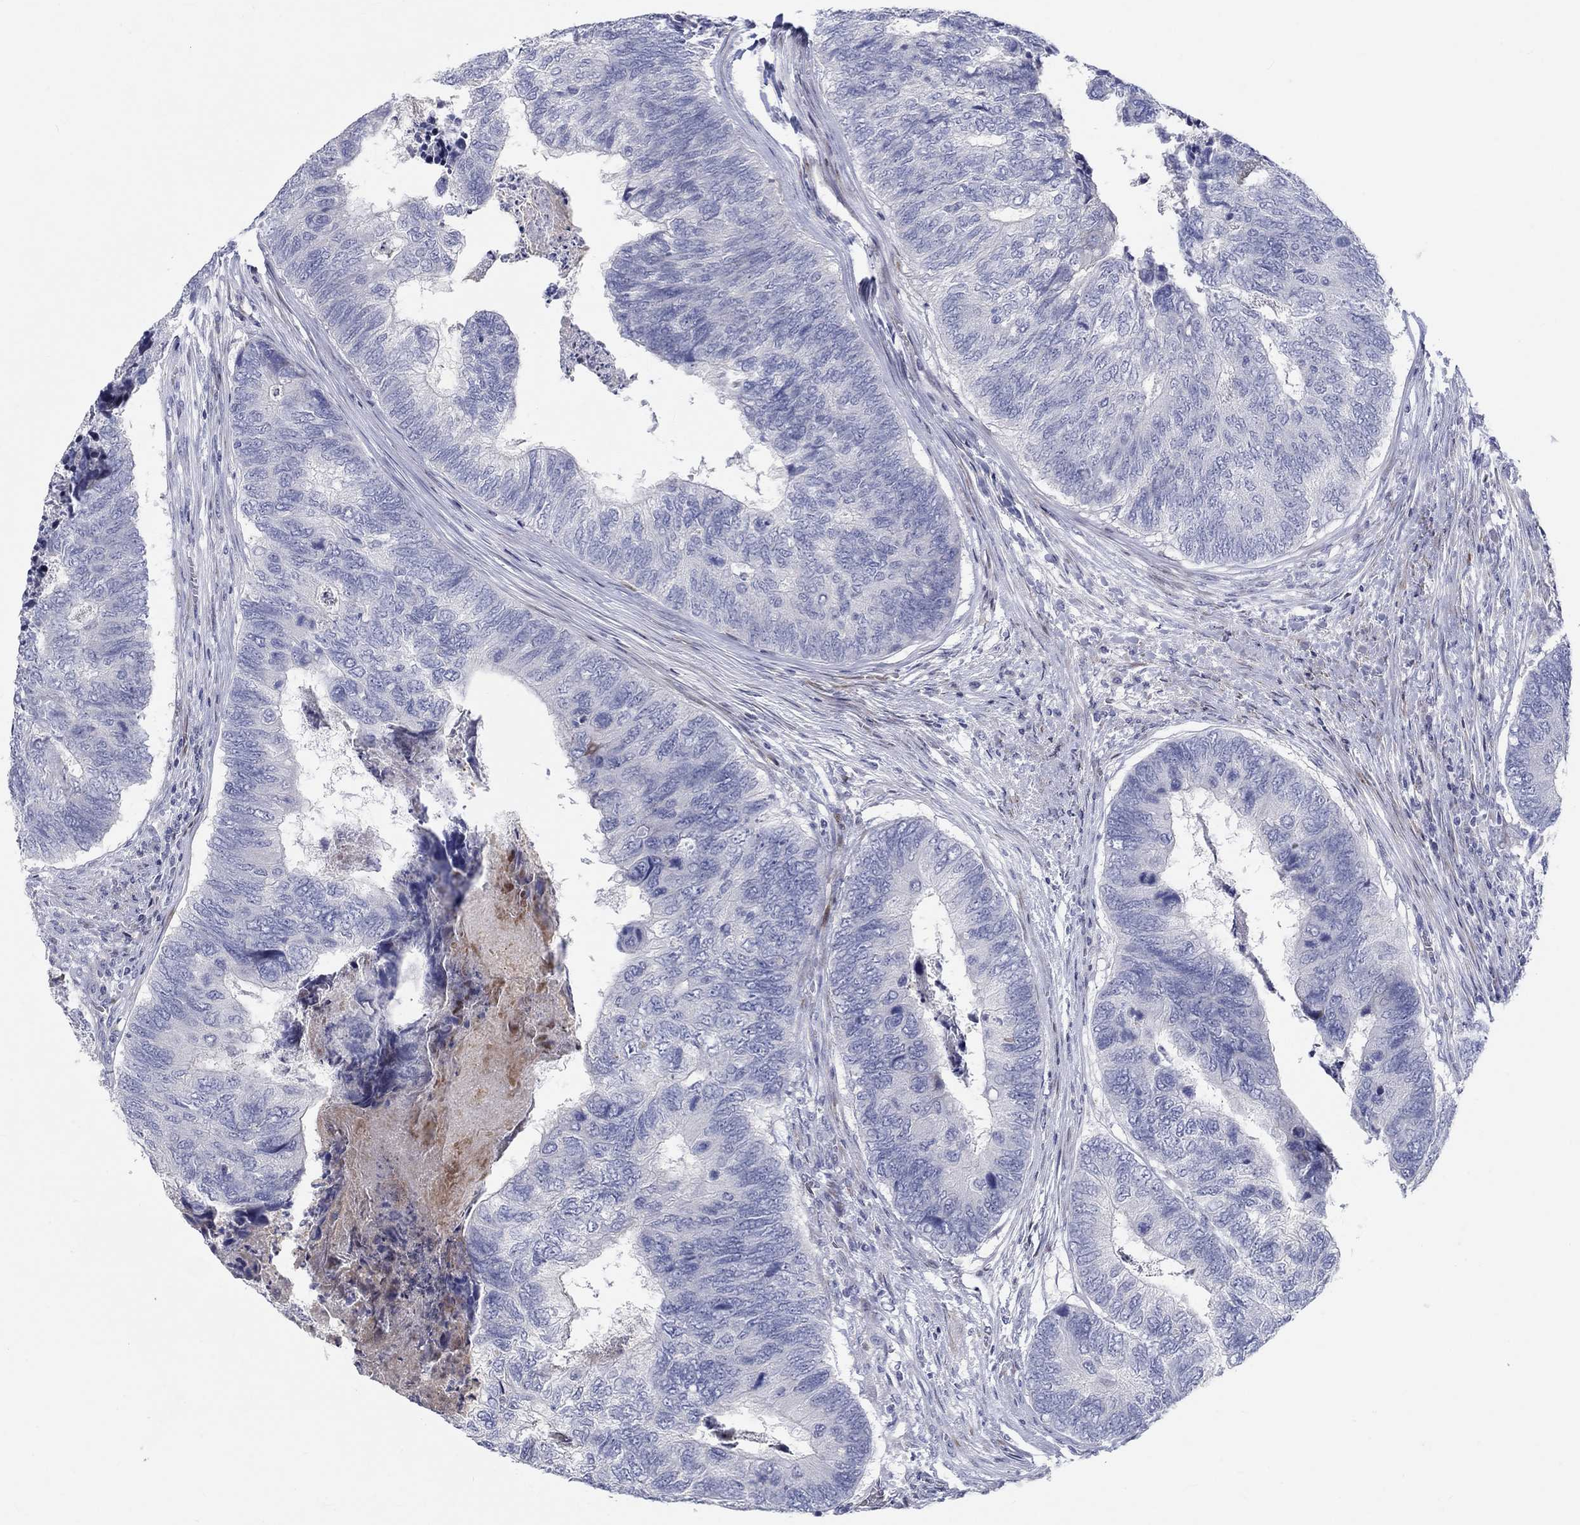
{"staining": {"intensity": "negative", "quantity": "none", "location": "none"}, "tissue": "colorectal cancer", "cell_type": "Tumor cells", "image_type": "cancer", "snomed": [{"axis": "morphology", "description": "Adenocarcinoma, NOS"}, {"axis": "topography", "description": "Colon"}], "caption": "Image shows no protein expression in tumor cells of colorectal cancer (adenocarcinoma) tissue.", "gene": "ARHGAP36", "patient": {"sex": "female", "age": 67}}